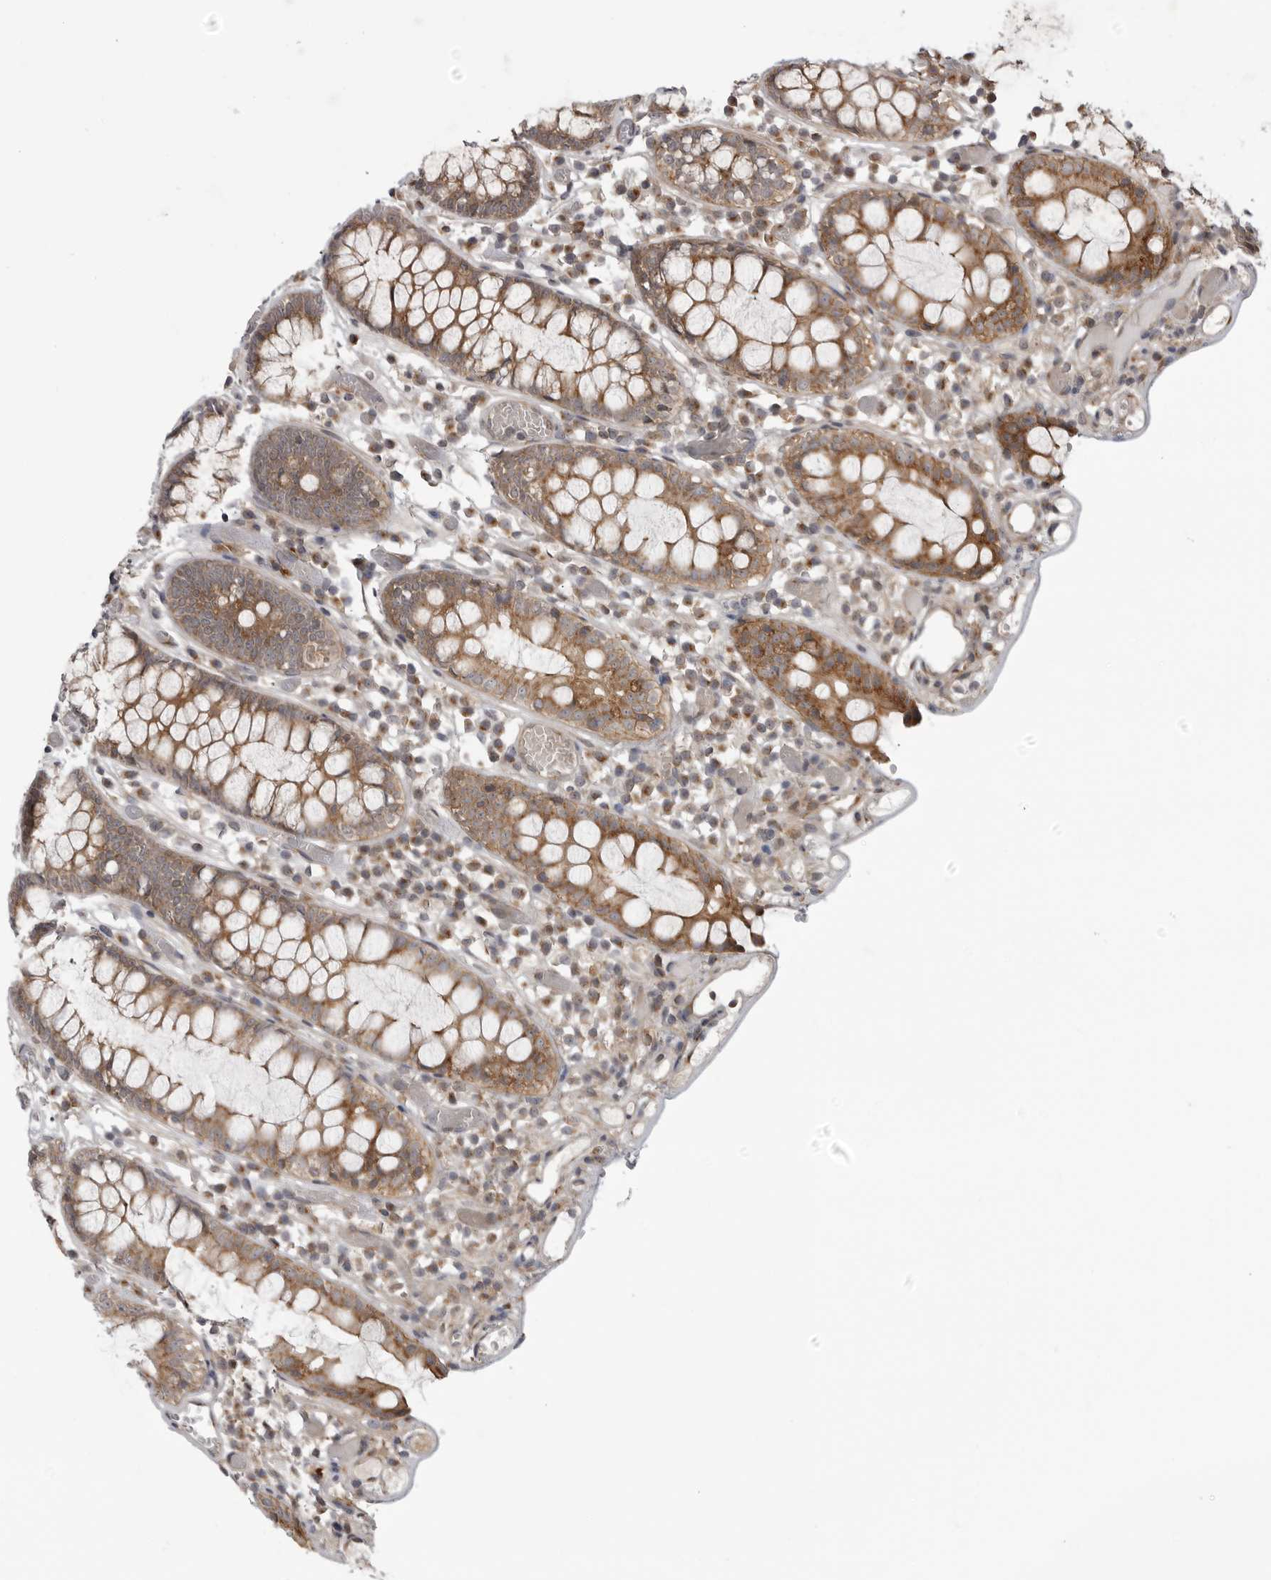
{"staining": {"intensity": "moderate", "quantity": ">75%", "location": "cytoplasmic/membranous"}, "tissue": "colon", "cell_type": "Endothelial cells", "image_type": "normal", "snomed": [{"axis": "morphology", "description": "Normal tissue, NOS"}, {"axis": "topography", "description": "Colon"}], "caption": "Immunohistochemistry (IHC) photomicrograph of unremarkable colon: human colon stained using IHC exhibits medium levels of moderate protein expression localized specifically in the cytoplasmic/membranous of endothelial cells, appearing as a cytoplasmic/membranous brown color.", "gene": "LRRC45", "patient": {"sex": "male", "age": 14}}